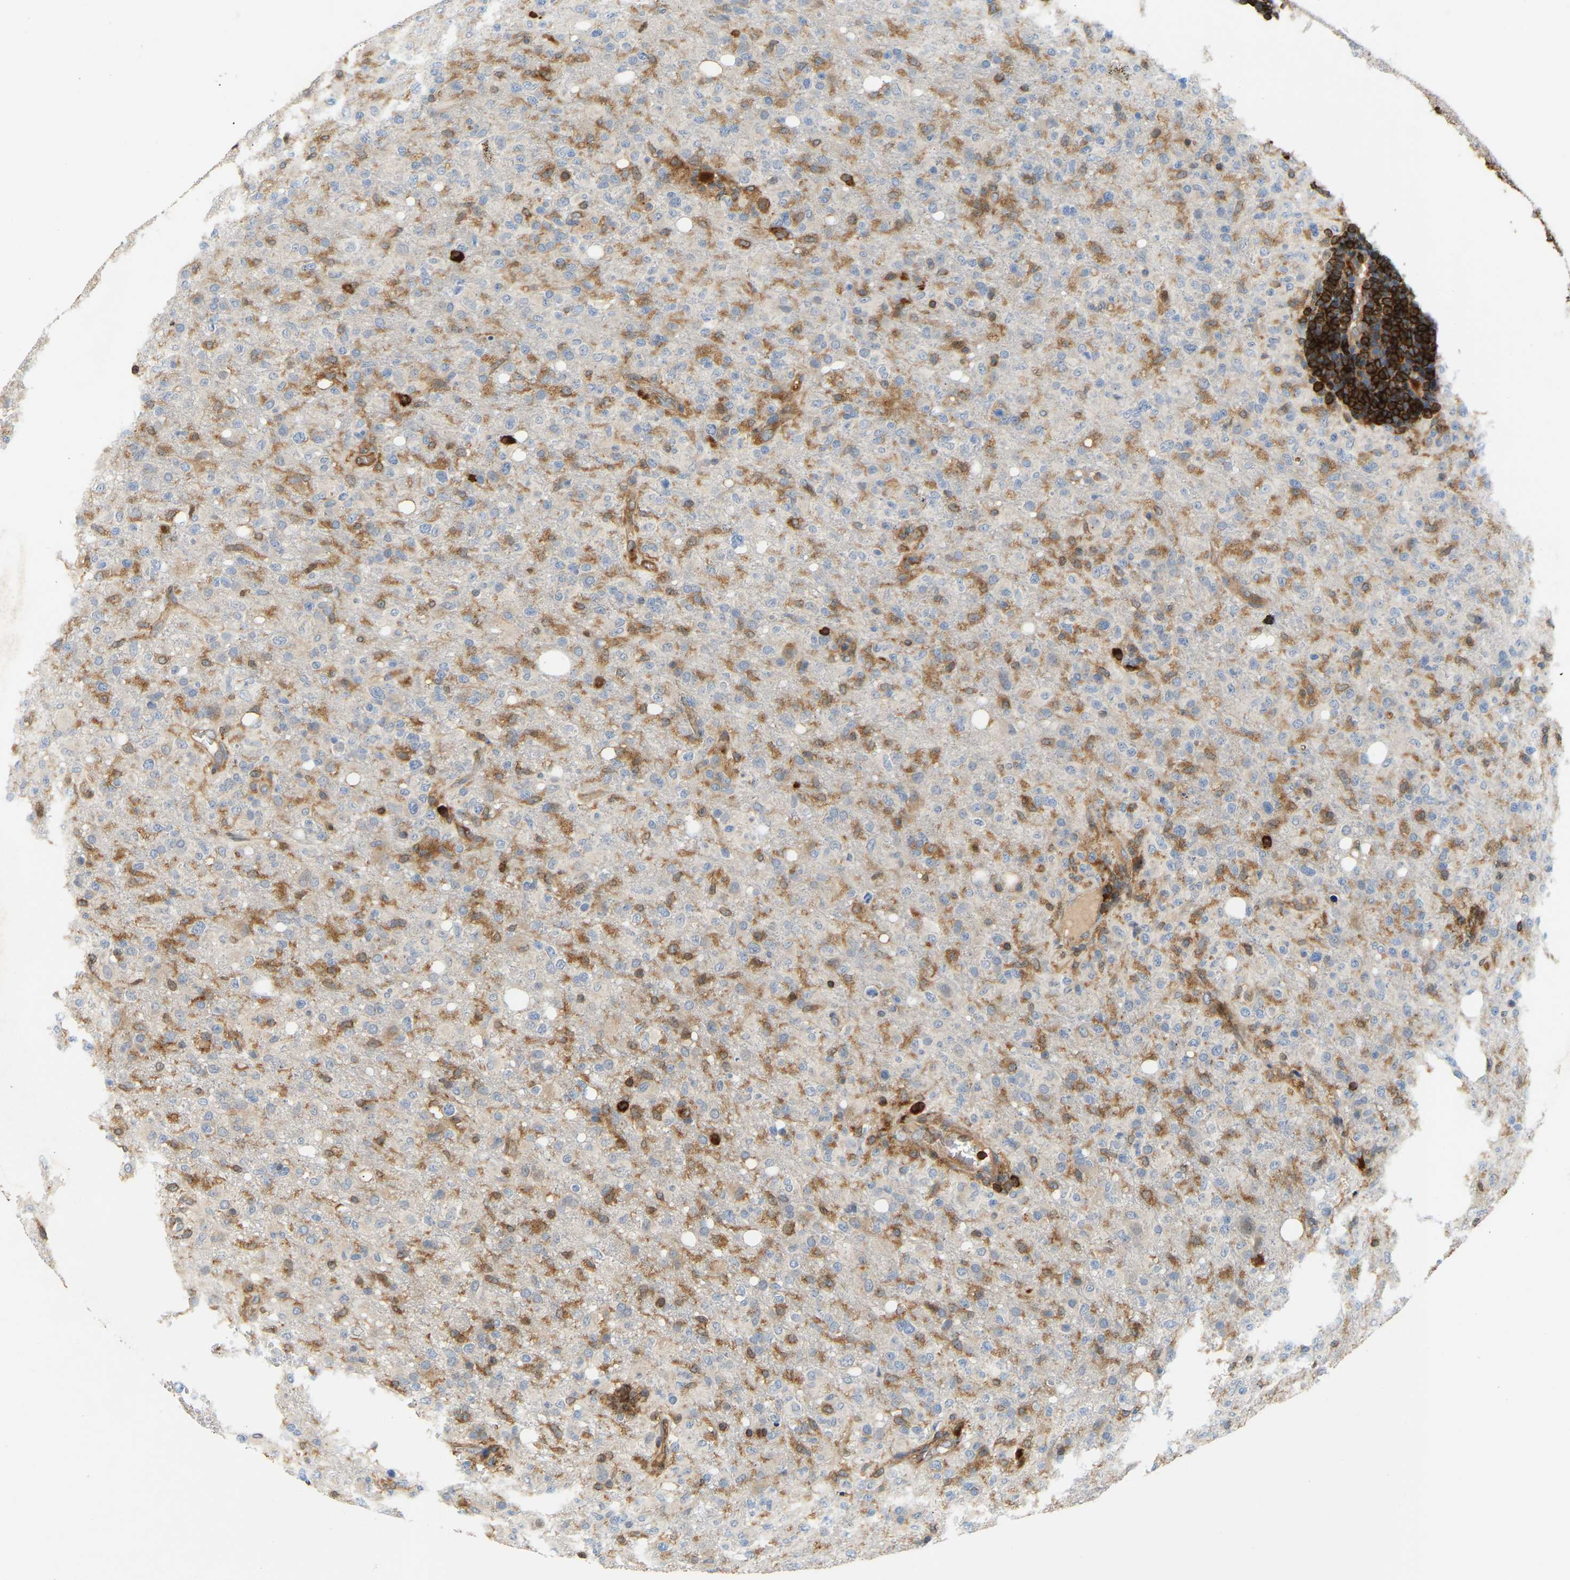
{"staining": {"intensity": "negative", "quantity": "none", "location": "none"}, "tissue": "glioma", "cell_type": "Tumor cells", "image_type": "cancer", "snomed": [{"axis": "morphology", "description": "Glioma, malignant, High grade"}, {"axis": "topography", "description": "Brain"}], "caption": "A high-resolution image shows immunohistochemistry (IHC) staining of glioma, which reveals no significant staining in tumor cells.", "gene": "PLCG2", "patient": {"sex": "female", "age": 57}}